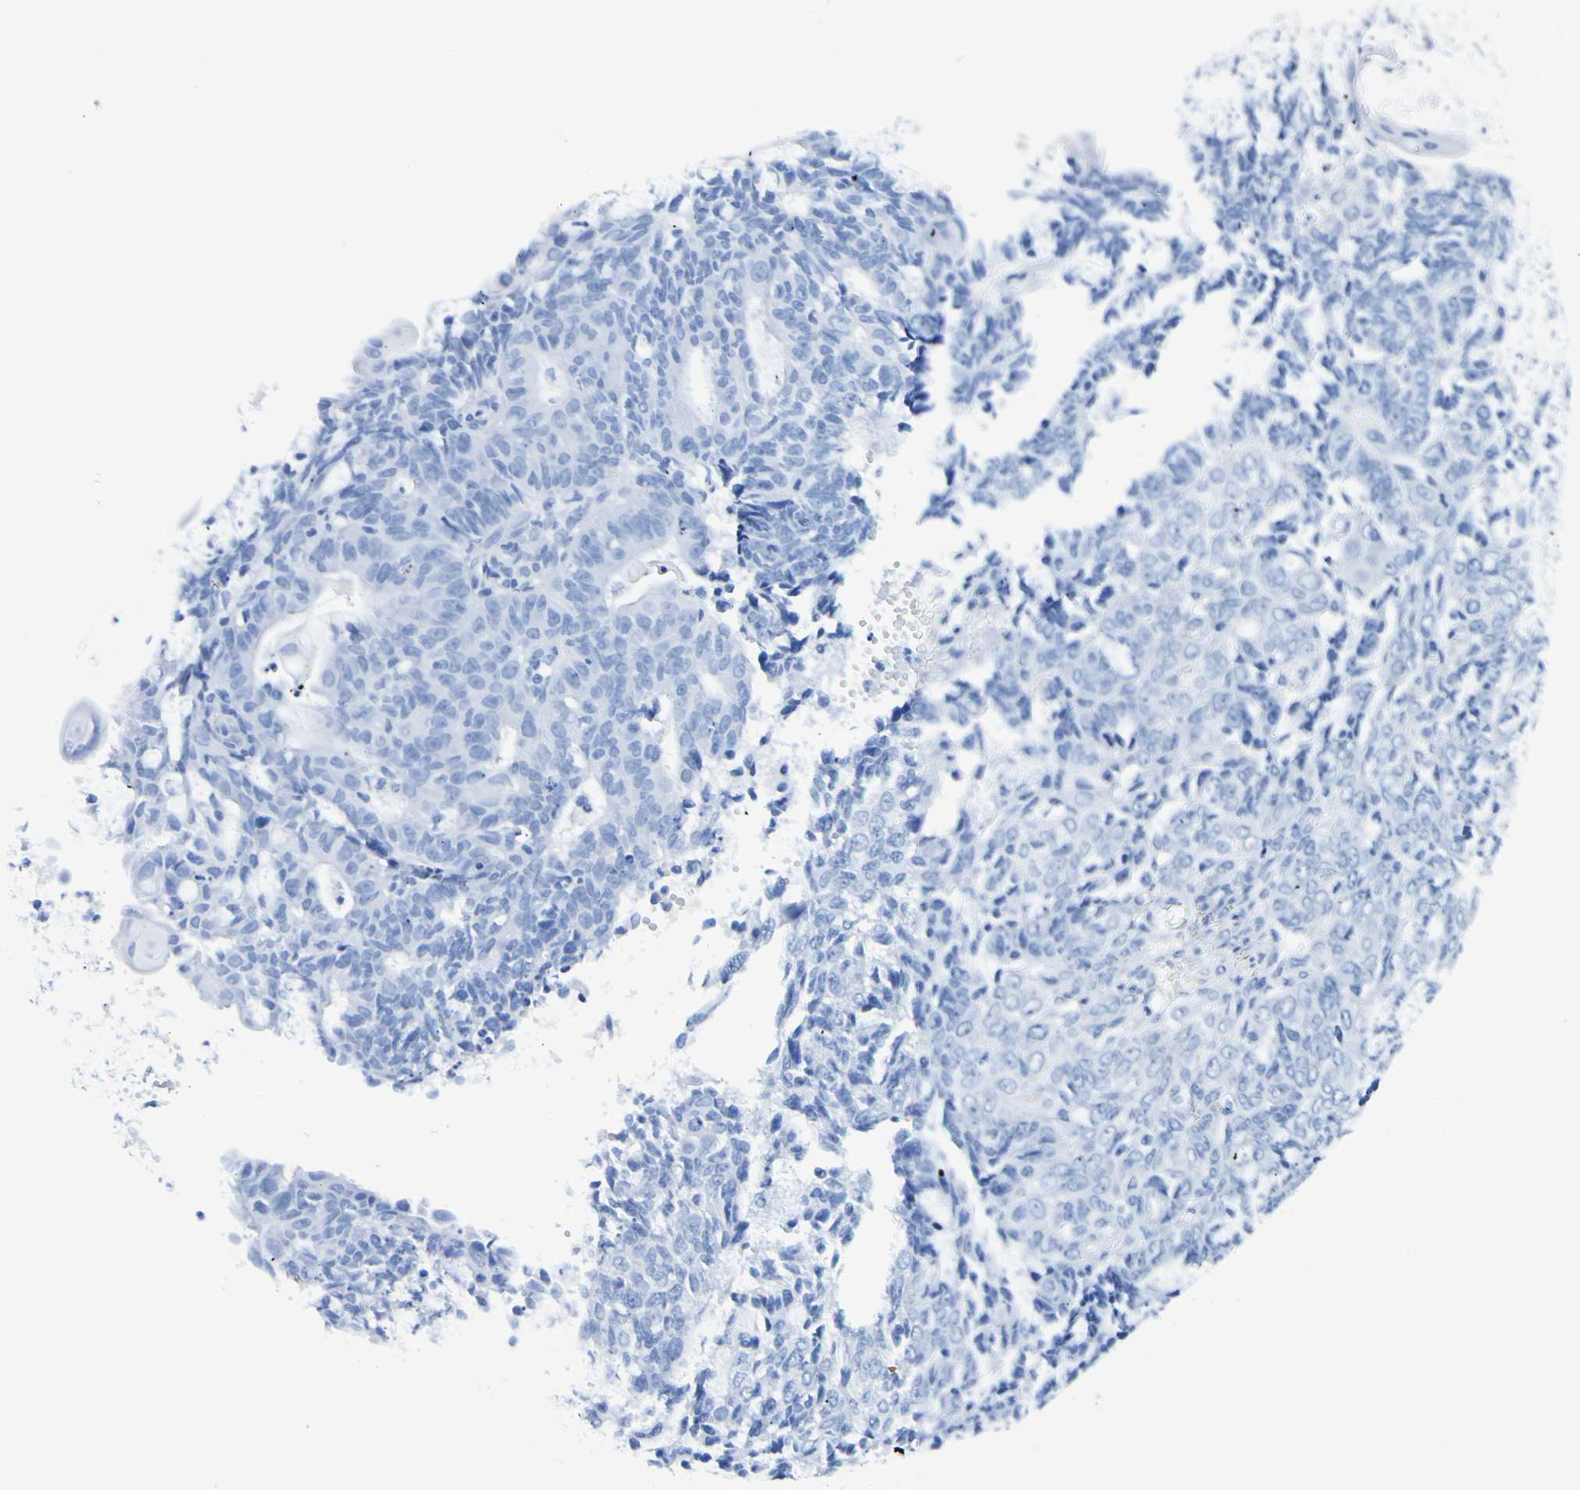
{"staining": {"intensity": "negative", "quantity": "none", "location": "none"}, "tissue": "endometrial cancer", "cell_type": "Tumor cells", "image_type": "cancer", "snomed": [{"axis": "morphology", "description": "Adenocarcinoma, NOS"}, {"axis": "topography", "description": "Endometrium"}], "caption": "Micrograph shows no protein expression in tumor cells of endometrial cancer (adenocarcinoma) tissue. Brightfield microscopy of immunohistochemistry (IHC) stained with DAB (3,3'-diaminobenzidine) (brown) and hematoxylin (blue), captured at high magnification.", "gene": "DPEP1", "patient": {"sex": "female", "age": 32}}